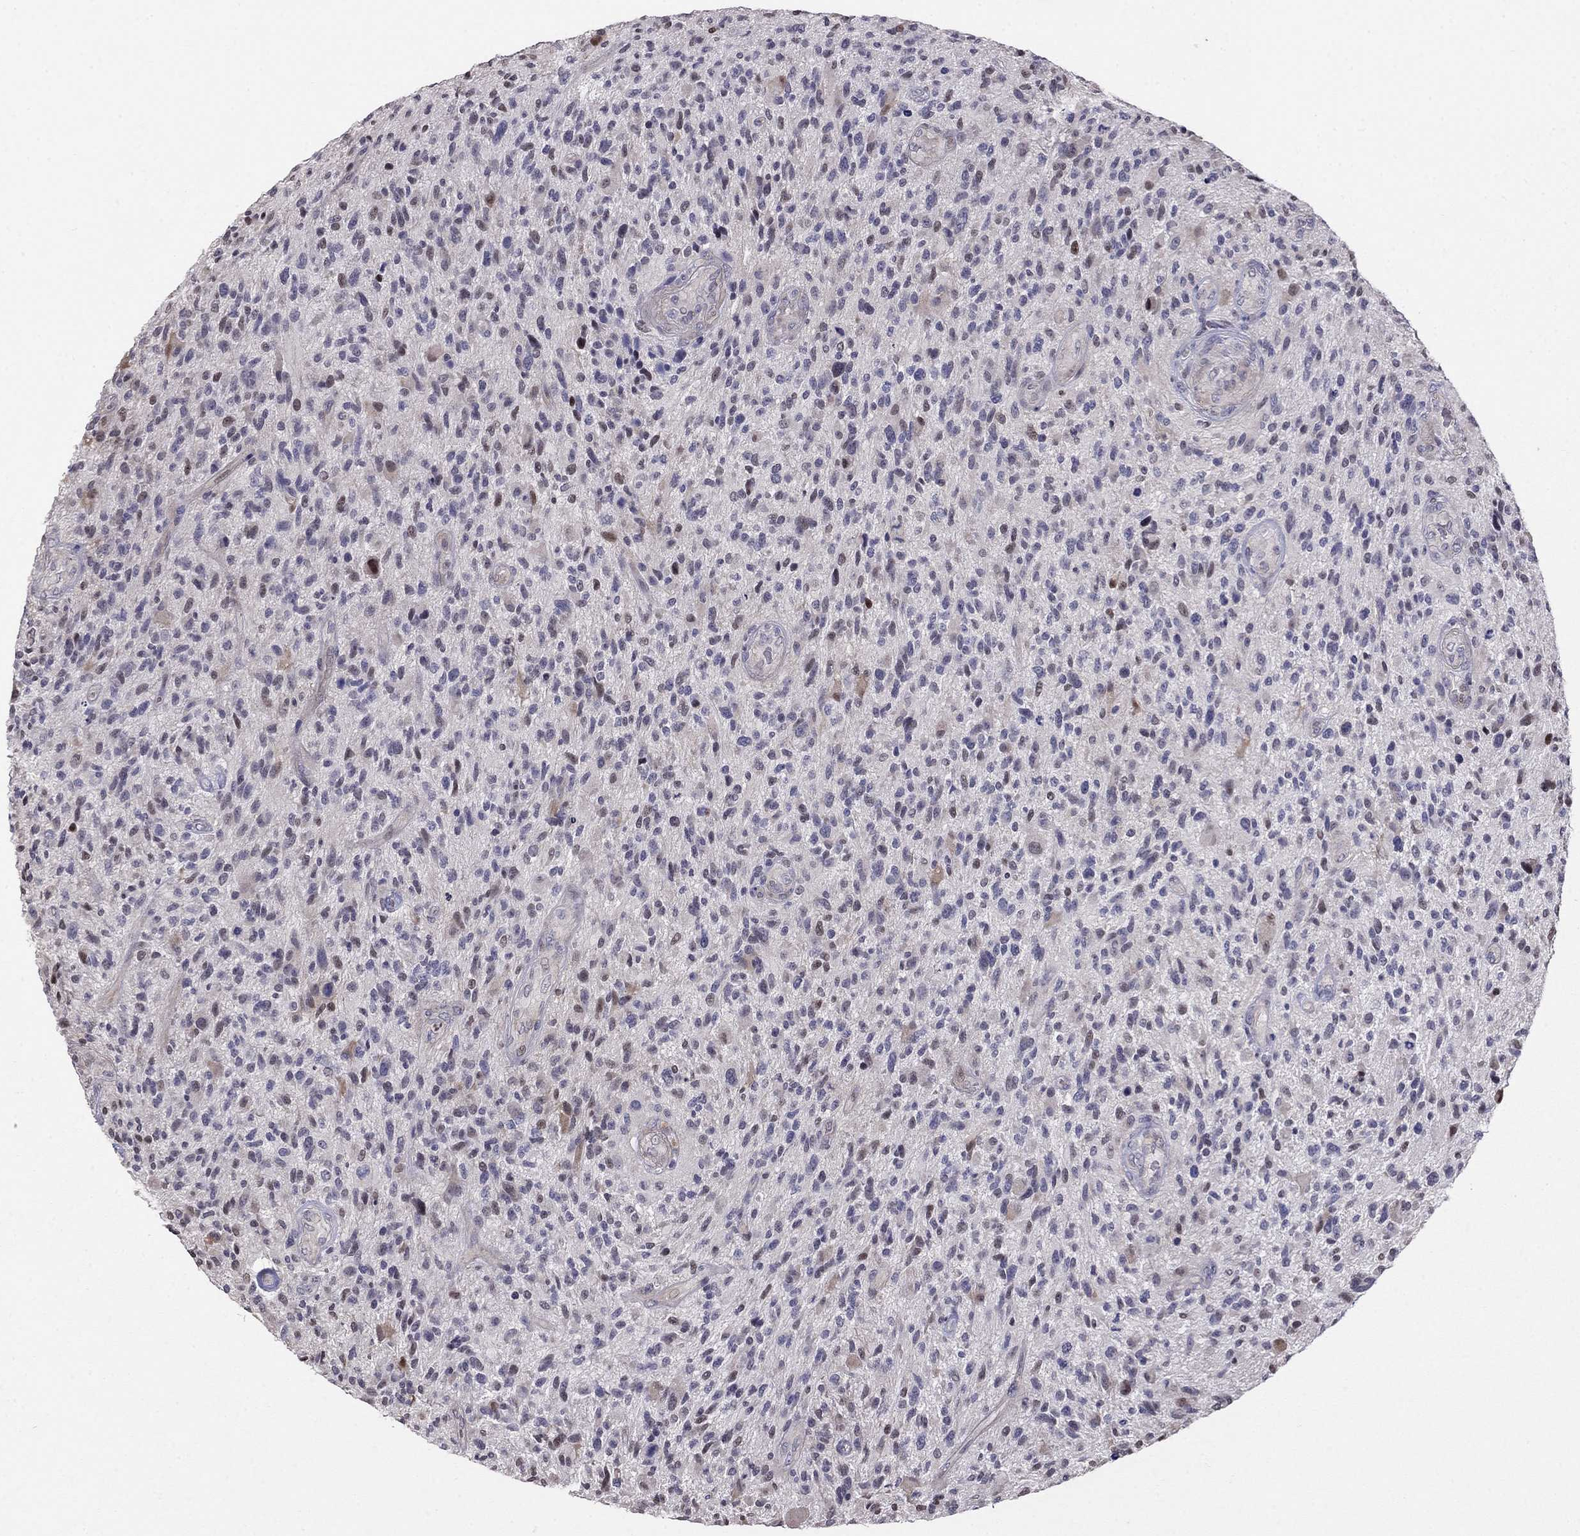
{"staining": {"intensity": "negative", "quantity": "none", "location": "none"}, "tissue": "glioma", "cell_type": "Tumor cells", "image_type": "cancer", "snomed": [{"axis": "morphology", "description": "Glioma, malignant, High grade"}, {"axis": "topography", "description": "Brain"}], "caption": "The histopathology image demonstrates no staining of tumor cells in glioma.", "gene": "LRRC39", "patient": {"sex": "male", "age": 47}}